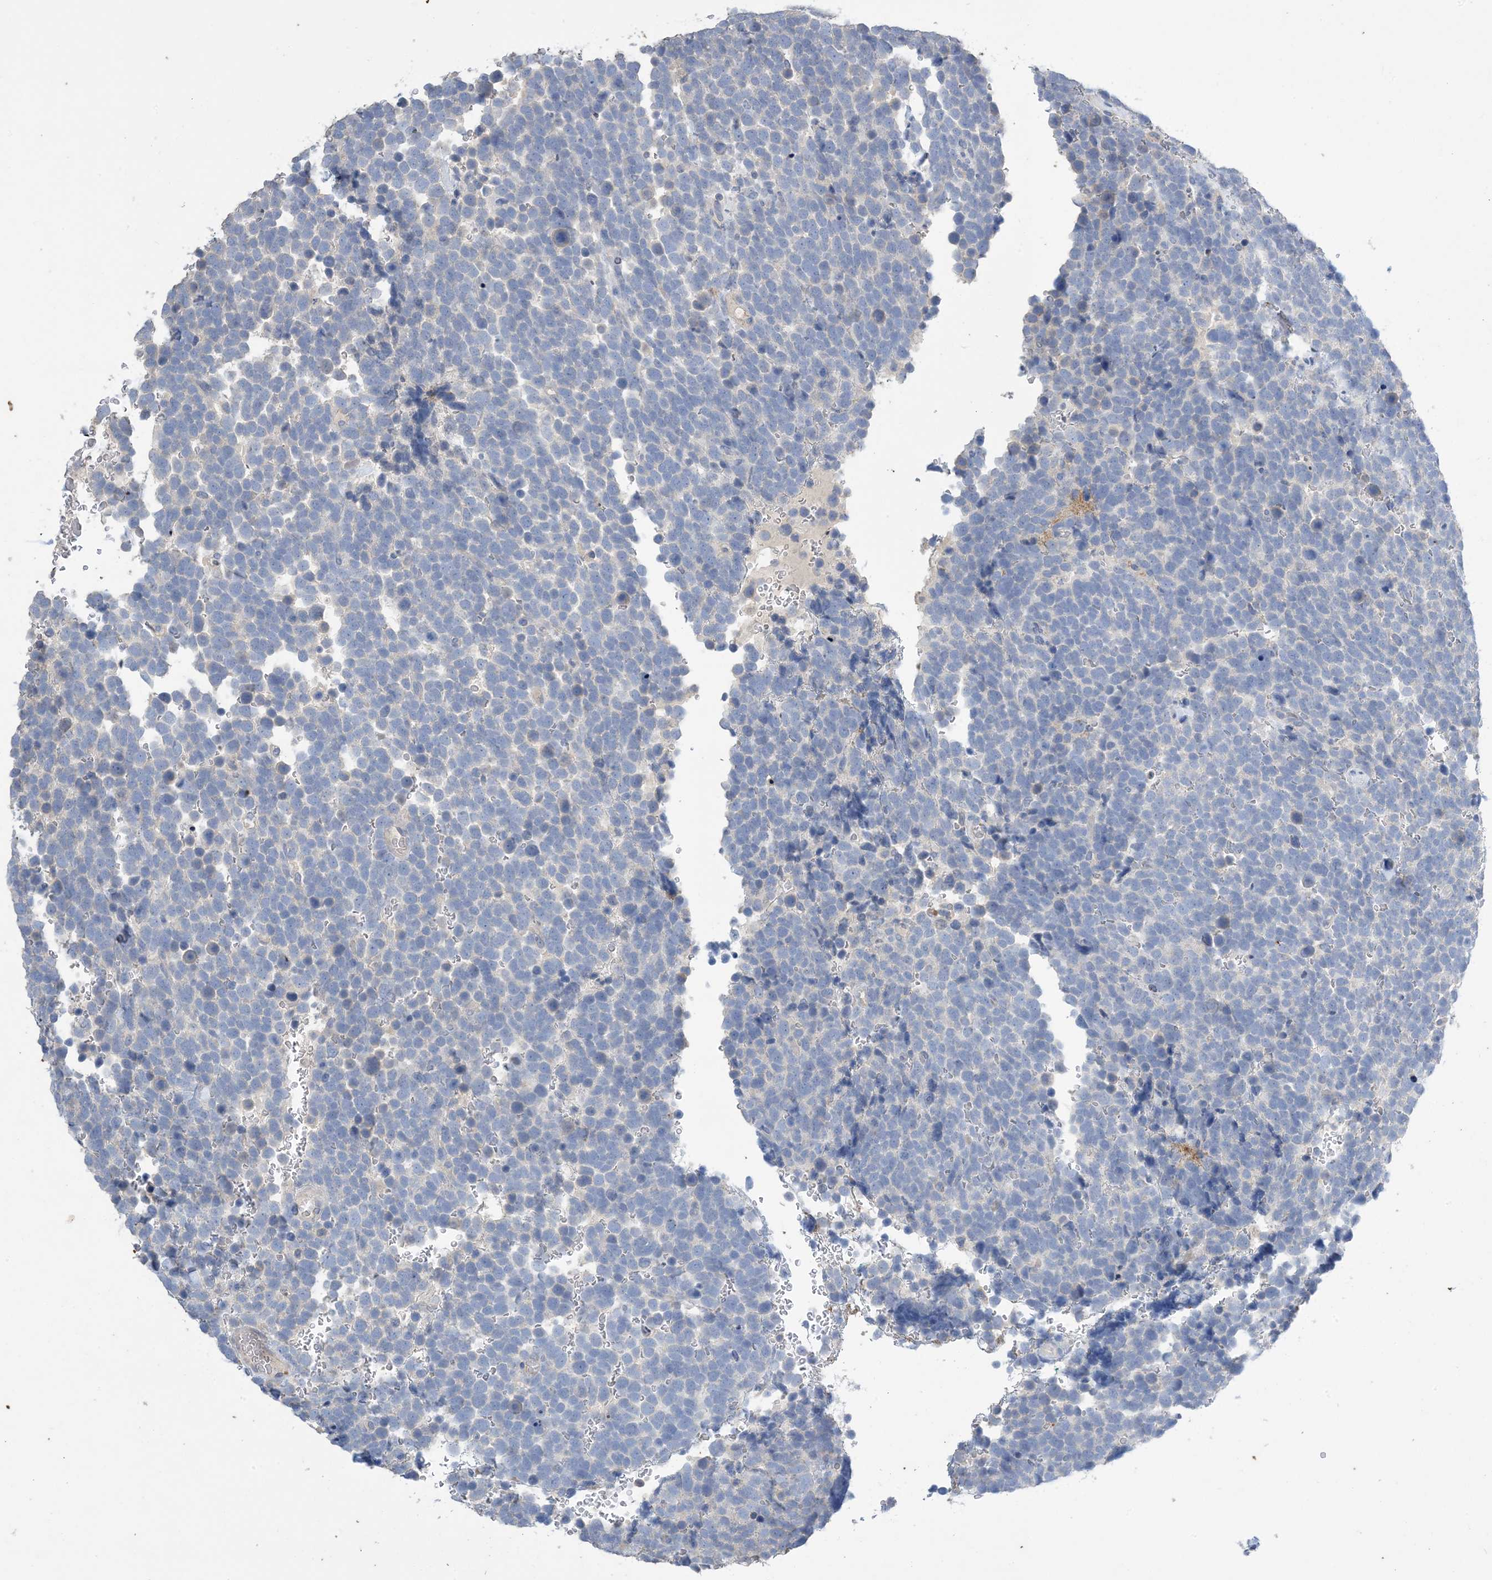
{"staining": {"intensity": "negative", "quantity": "none", "location": "none"}, "tissue": "urothelial cancer", "cell_type": "Tumor cells", "image_type": "cancer", "snomed": [{"axis": "morphology", "description": "Urothelial carcinoma, High grade"}, {"axis": "topography", "description": "Urinary bladder"}], "caption": "A micrograph of human urothelial carcinoma (high-grade) is negative for staining in tumor cells.", "gene": "KPRP", "patient": {"sex": "female", "age": 82}}